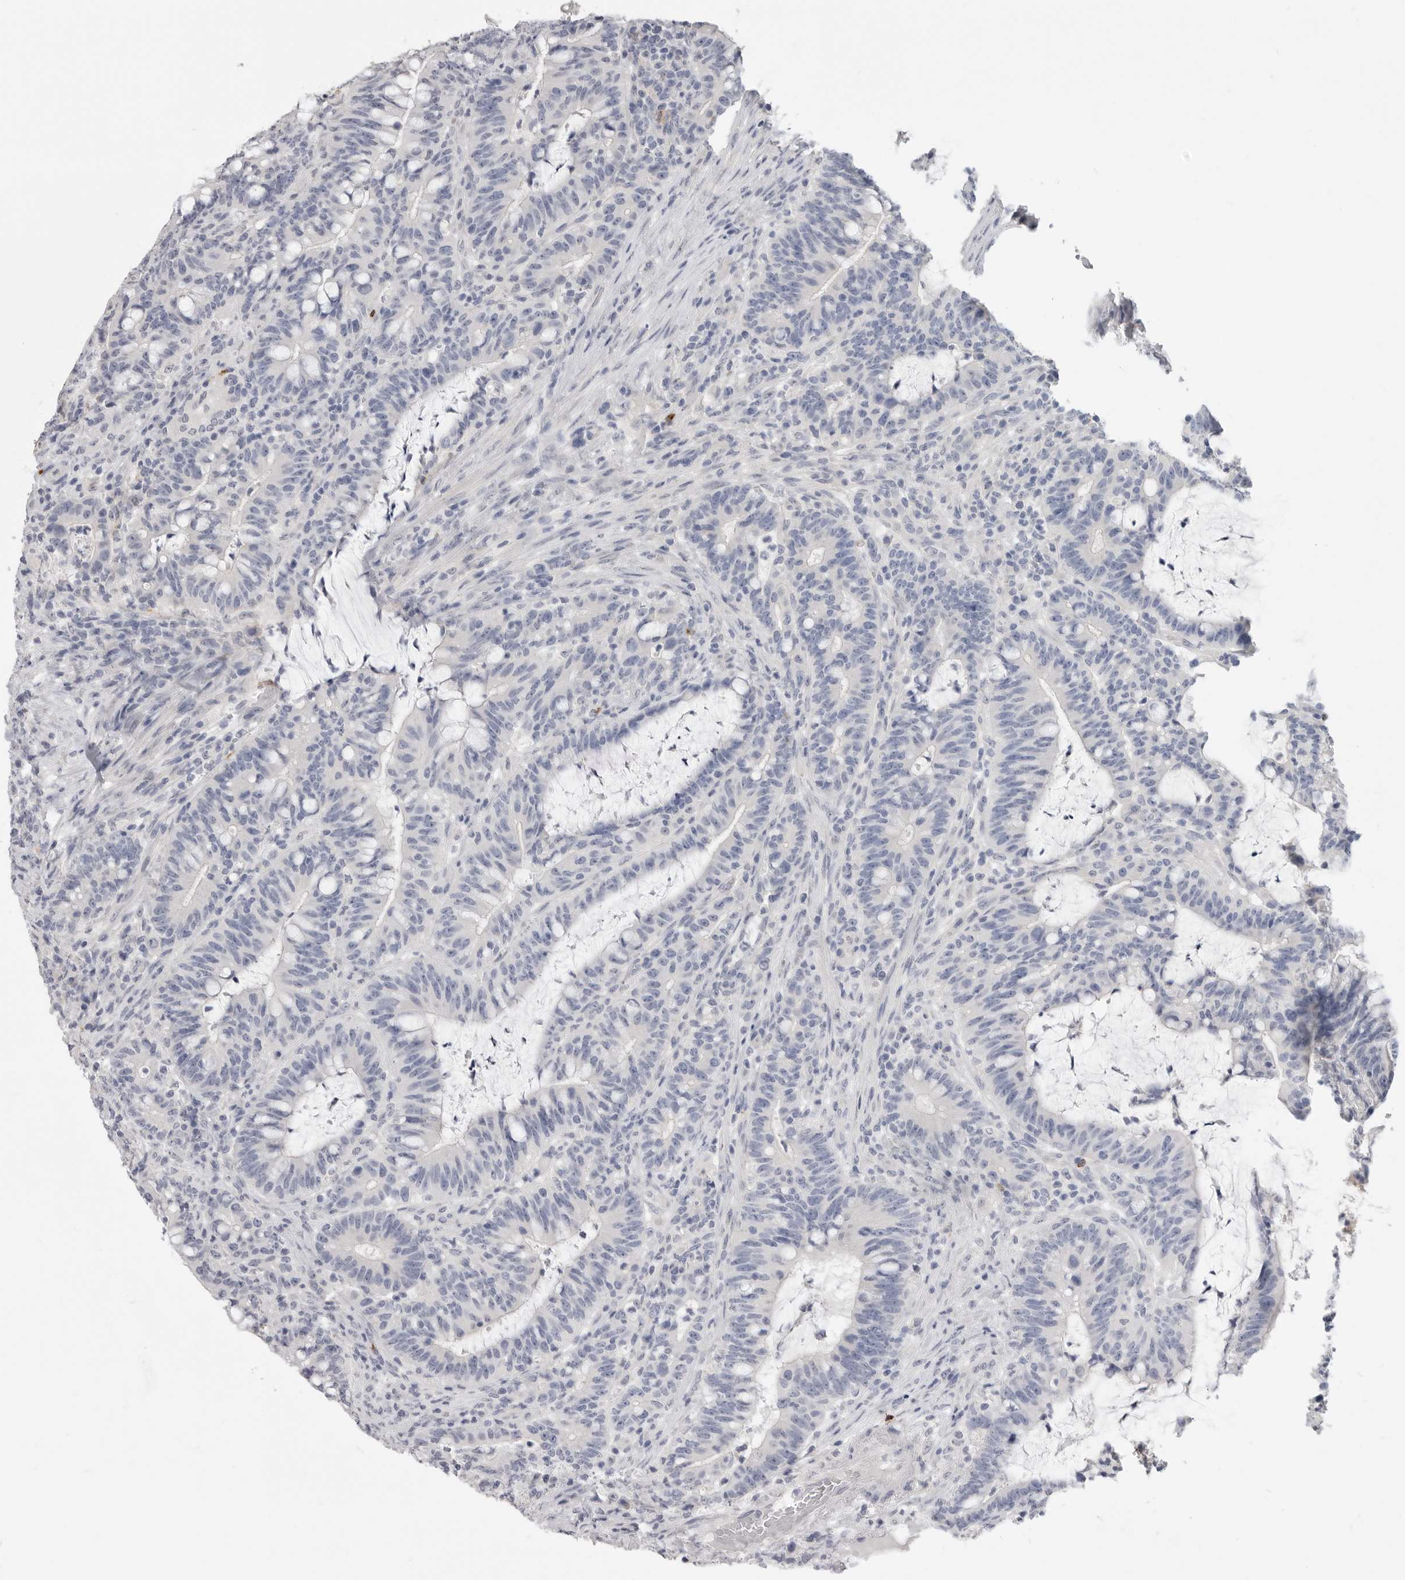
{"staining": {"intensity": "negative", "quantity": "none", "location": "none"}, "tissue": "colorectal cancer", "cell_type": "Tumor cells", "image_type": "cancer", "snomed": [{"axis": "morphology", "description": "Adenocarcinoma, NOS"}, {"axis": "topography", "description": "Colon"}], "caption": "Tumor cells are negative for protein expression in human colorectal cancer (adenocarcinoma).", "gene": "XIRP1", "patient": {"sex": "female", "age": 66}}